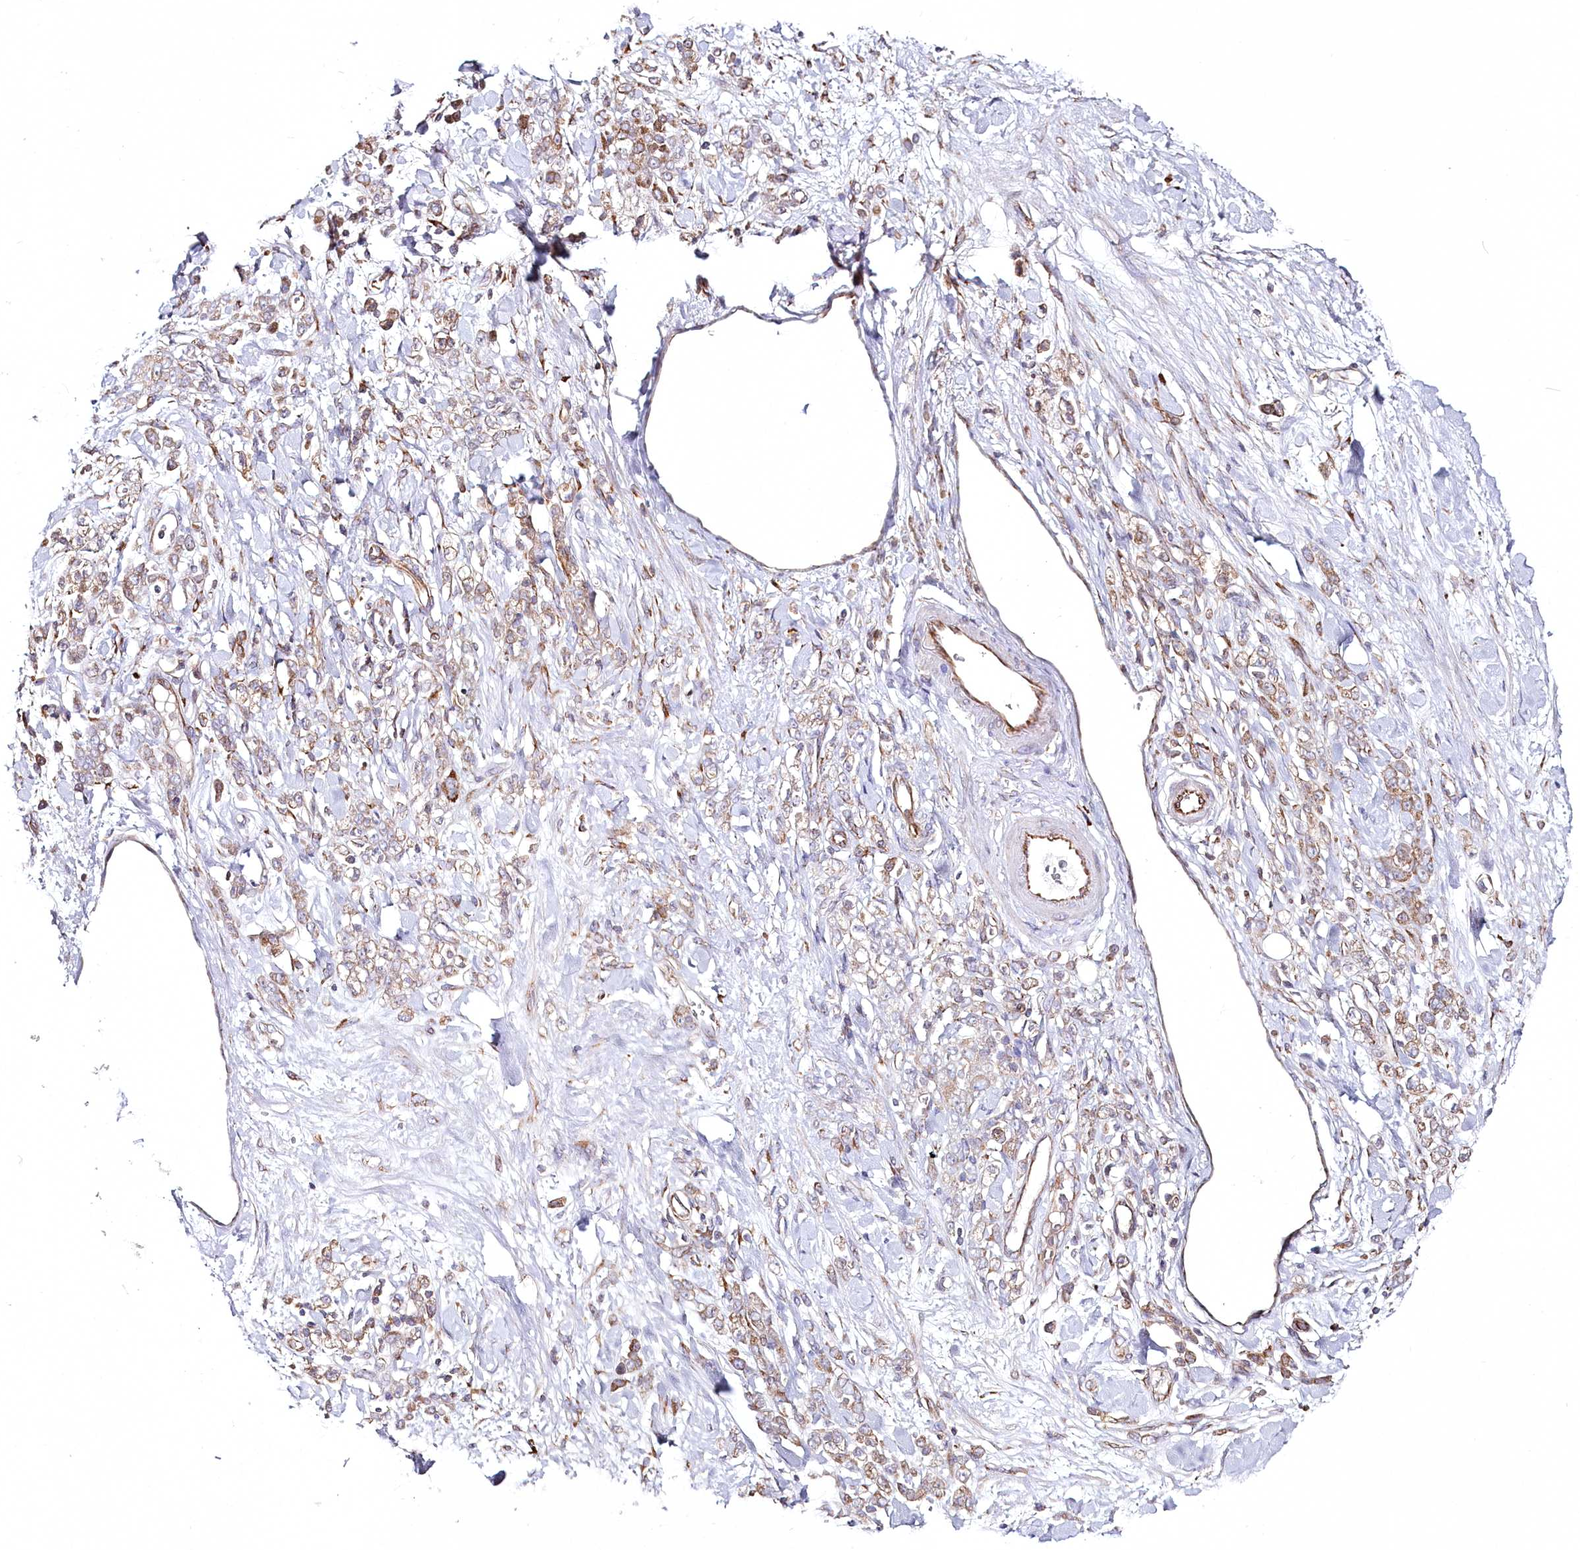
{"staining": {"intensity": "moderate", "quantity": ">75%", "location": "cytoplasmic/membranous"}, "tissue": "stomach cancer", "cell_type": "Tumor cells", "image_type": "cancer", "snomed": [{"axis": "morphology", "description": "Normal tissue, NOS"}, {"axis": "morphology", "description": "Adenocarcinoma, NOS"}, {"axis": "topography", "description": "Stomach"}], "caption": "Stomach adenocarcinoma stained with a protein marker exhibits moderate staining in tumor cells.", "gene": "POGLUT1", "patient": {"sex": "male", "age": 82}}